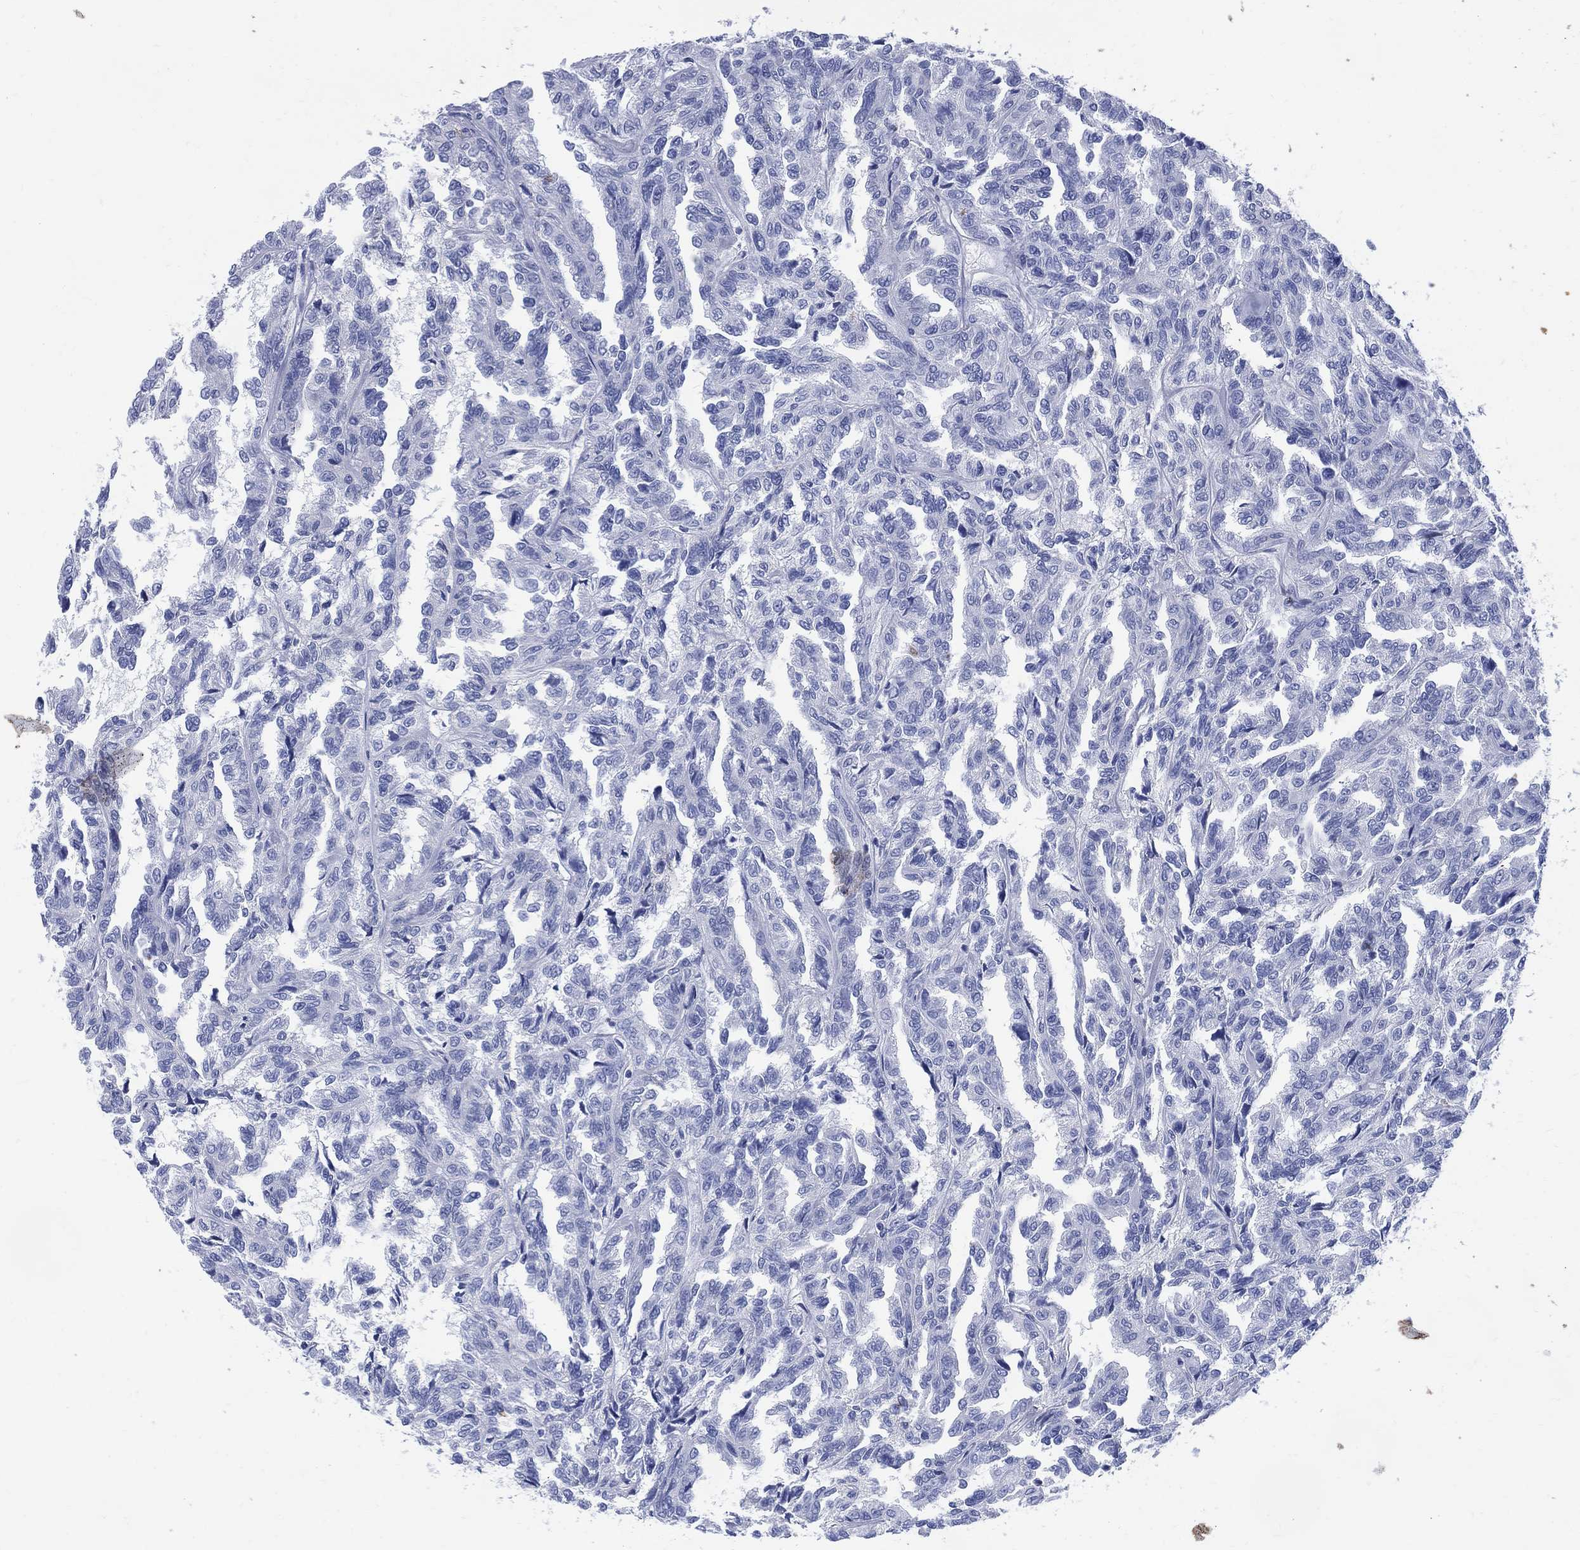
{"staining": {"intensity": "negative", "quantity": "none", "location": "none"}, "tissue": "renal cancer", "cell_type": "Tumor cells", "image_type": "cancer", "snomed": [{"axis": "morphology", "description": "Adenocarcinoma, NOS"}, {"axis": "topography", "description": "Kidney"}], "caption": "A photomicrograph of human renal adenocarcinoma is negative for staining in tumor cells. The staining was performed using DAB (3,3'-diaminobenzidine) to visualize the protein expression in brown, while the nuclei were stained in blue with hematoxylin (Magnification: 20x).", "gene": "DDI1", "patient": {"sex": "male", "age": 79}}